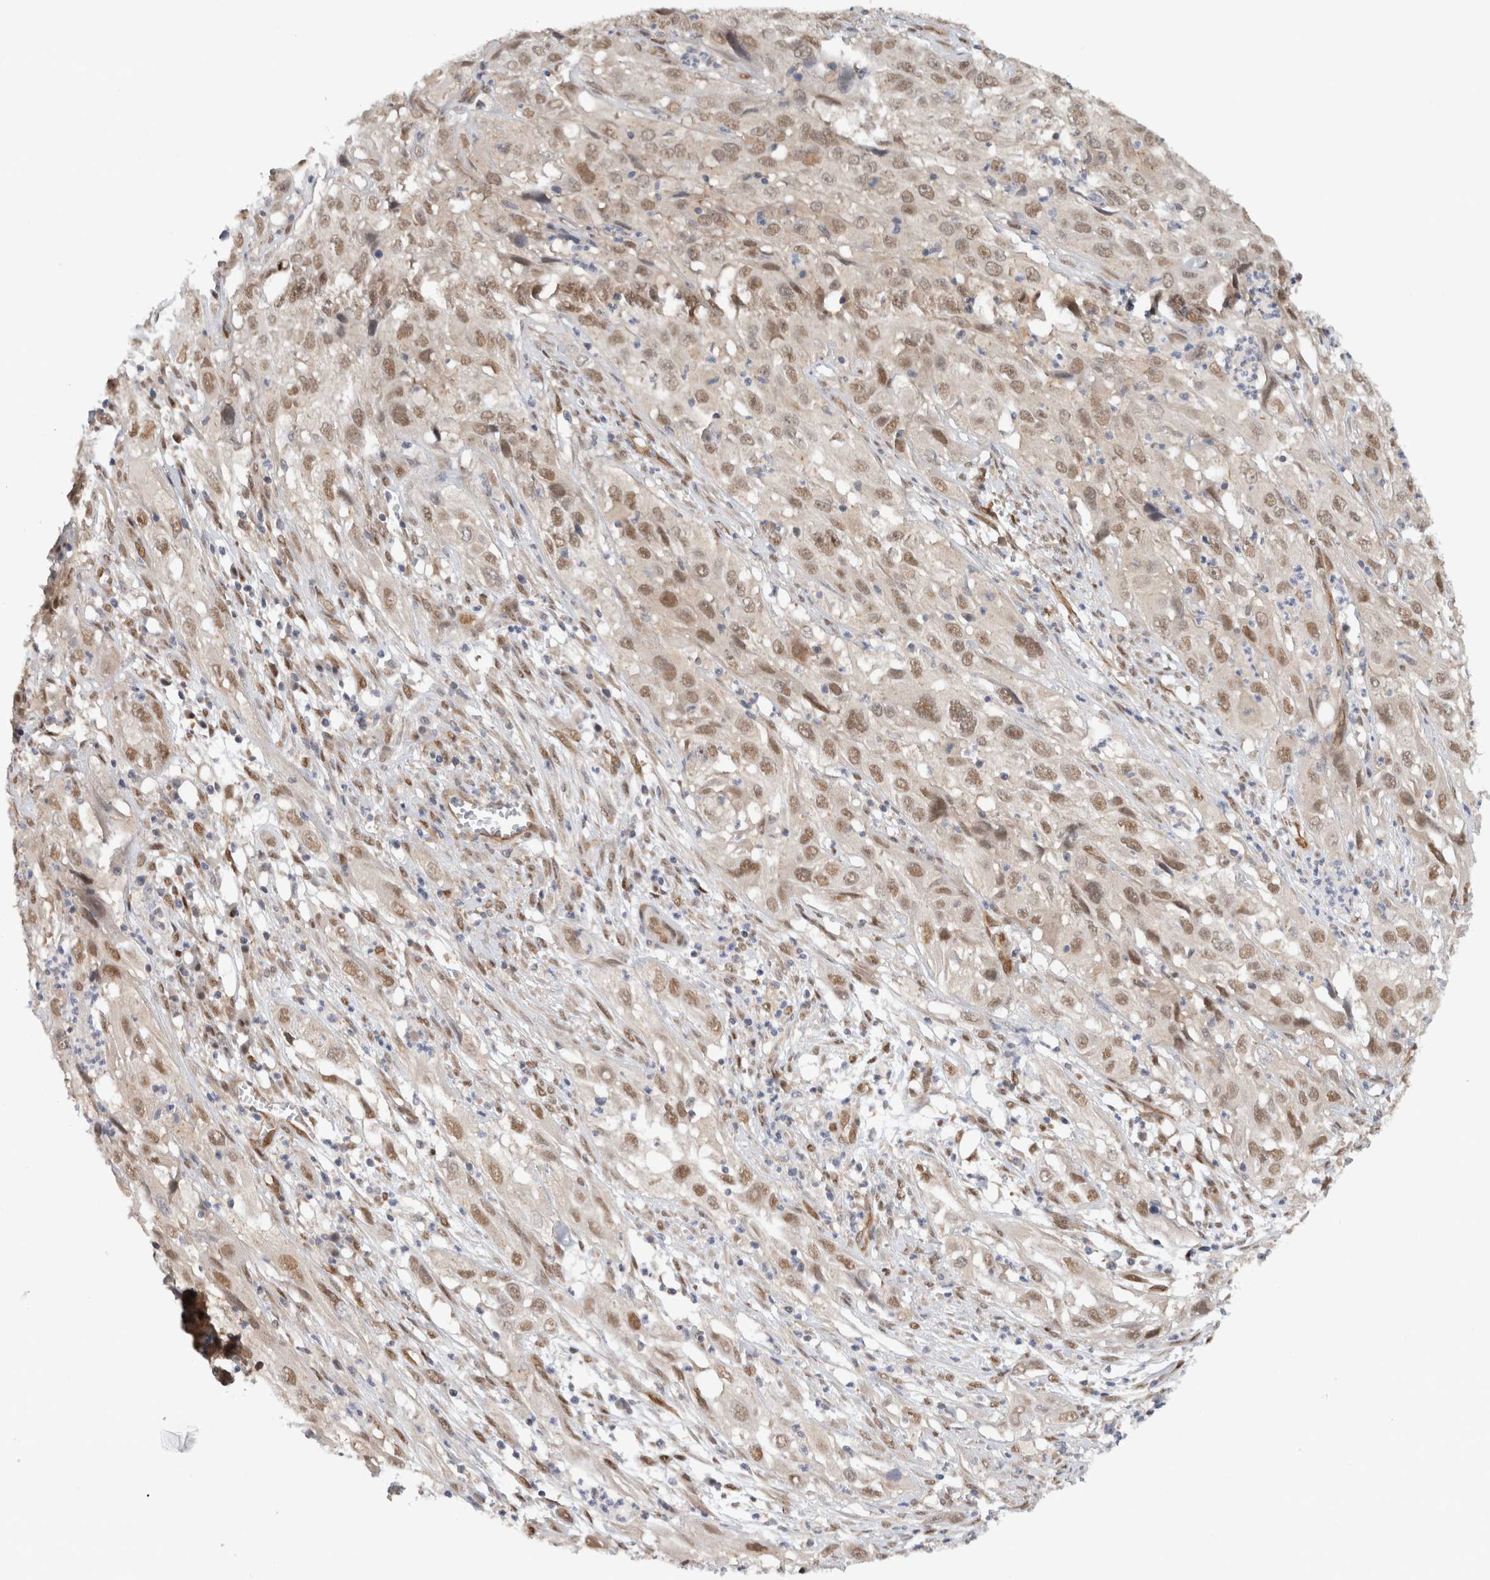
{"staining": {"intensity": "moderate", "quantity": ">75%", "location": "nuclear"}, "tissue": "cervical cancer", "cell_type": "Tumor cells", "image_type": "cancer", "snomed": [{"axis": "morphology", "description": "Squamous cell carcinoma, NOS"}, {"axis": "topography", "description": "Cervix"}], "caption": "Cervical cancer stained with a protein marker reveals moderate staining in tumor cells.", "gene": "EIF4G3", "patient": {"sex": "female", "age": 32}}